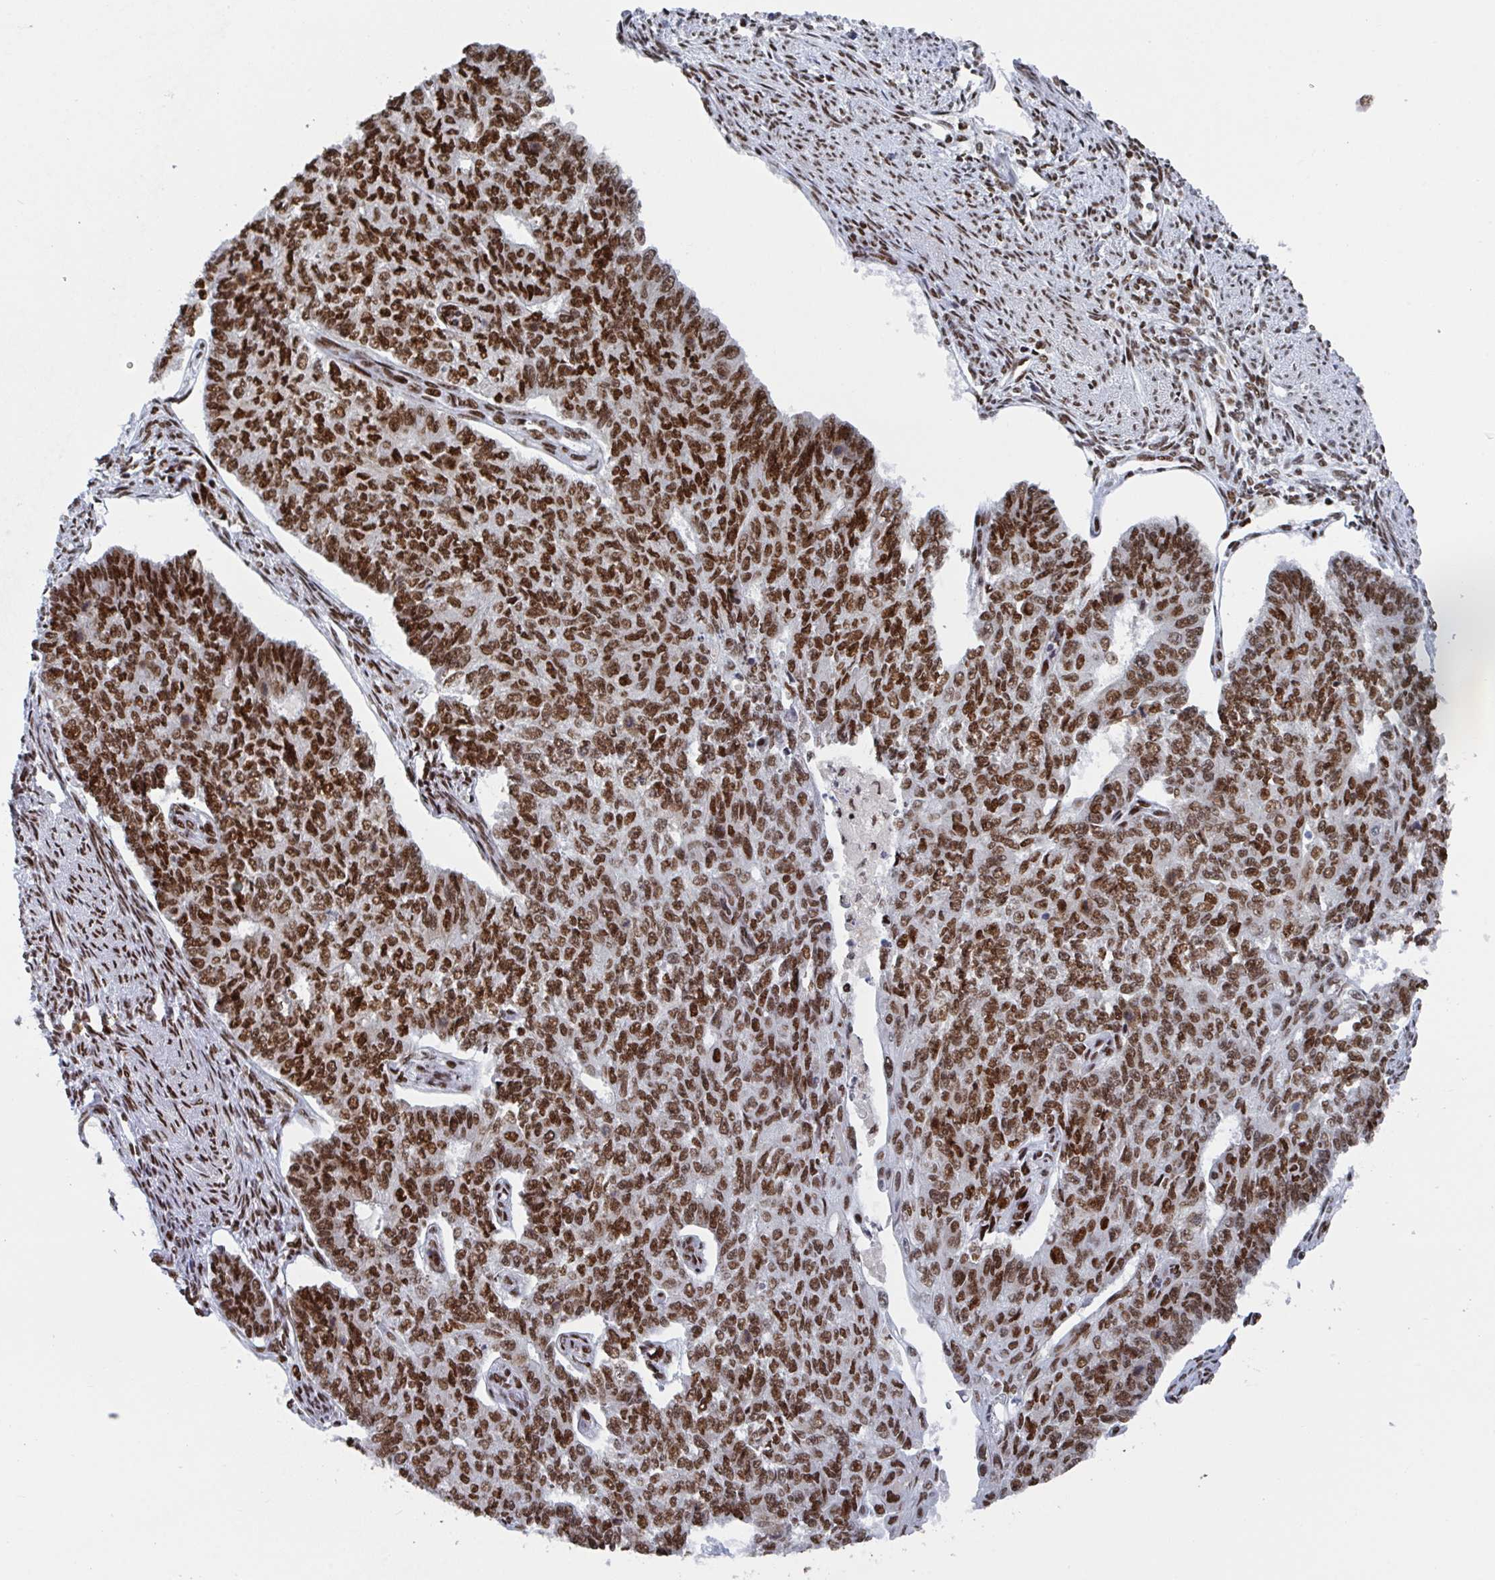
{"staining": {"intensity": "strong", "quantity": ">75%", "location": "nuclear"}, "tissue": "endometrial cancer", "cell_type": "Tumor cells", "image_type": "cancer", "snomed": [{"axis": "morphology", "description": "Adenocarcinoma, NOS"}, {"axis": "topography", "description": "Endometrium"}], "caption": "DAB immunohistochemical staining of adenocarcinoma (endometrial) displays strong nuclear protein expression in about >75% of tumor cells.", "gene": "ZNF607", "patient": {"sex": "female", "age": 32}}